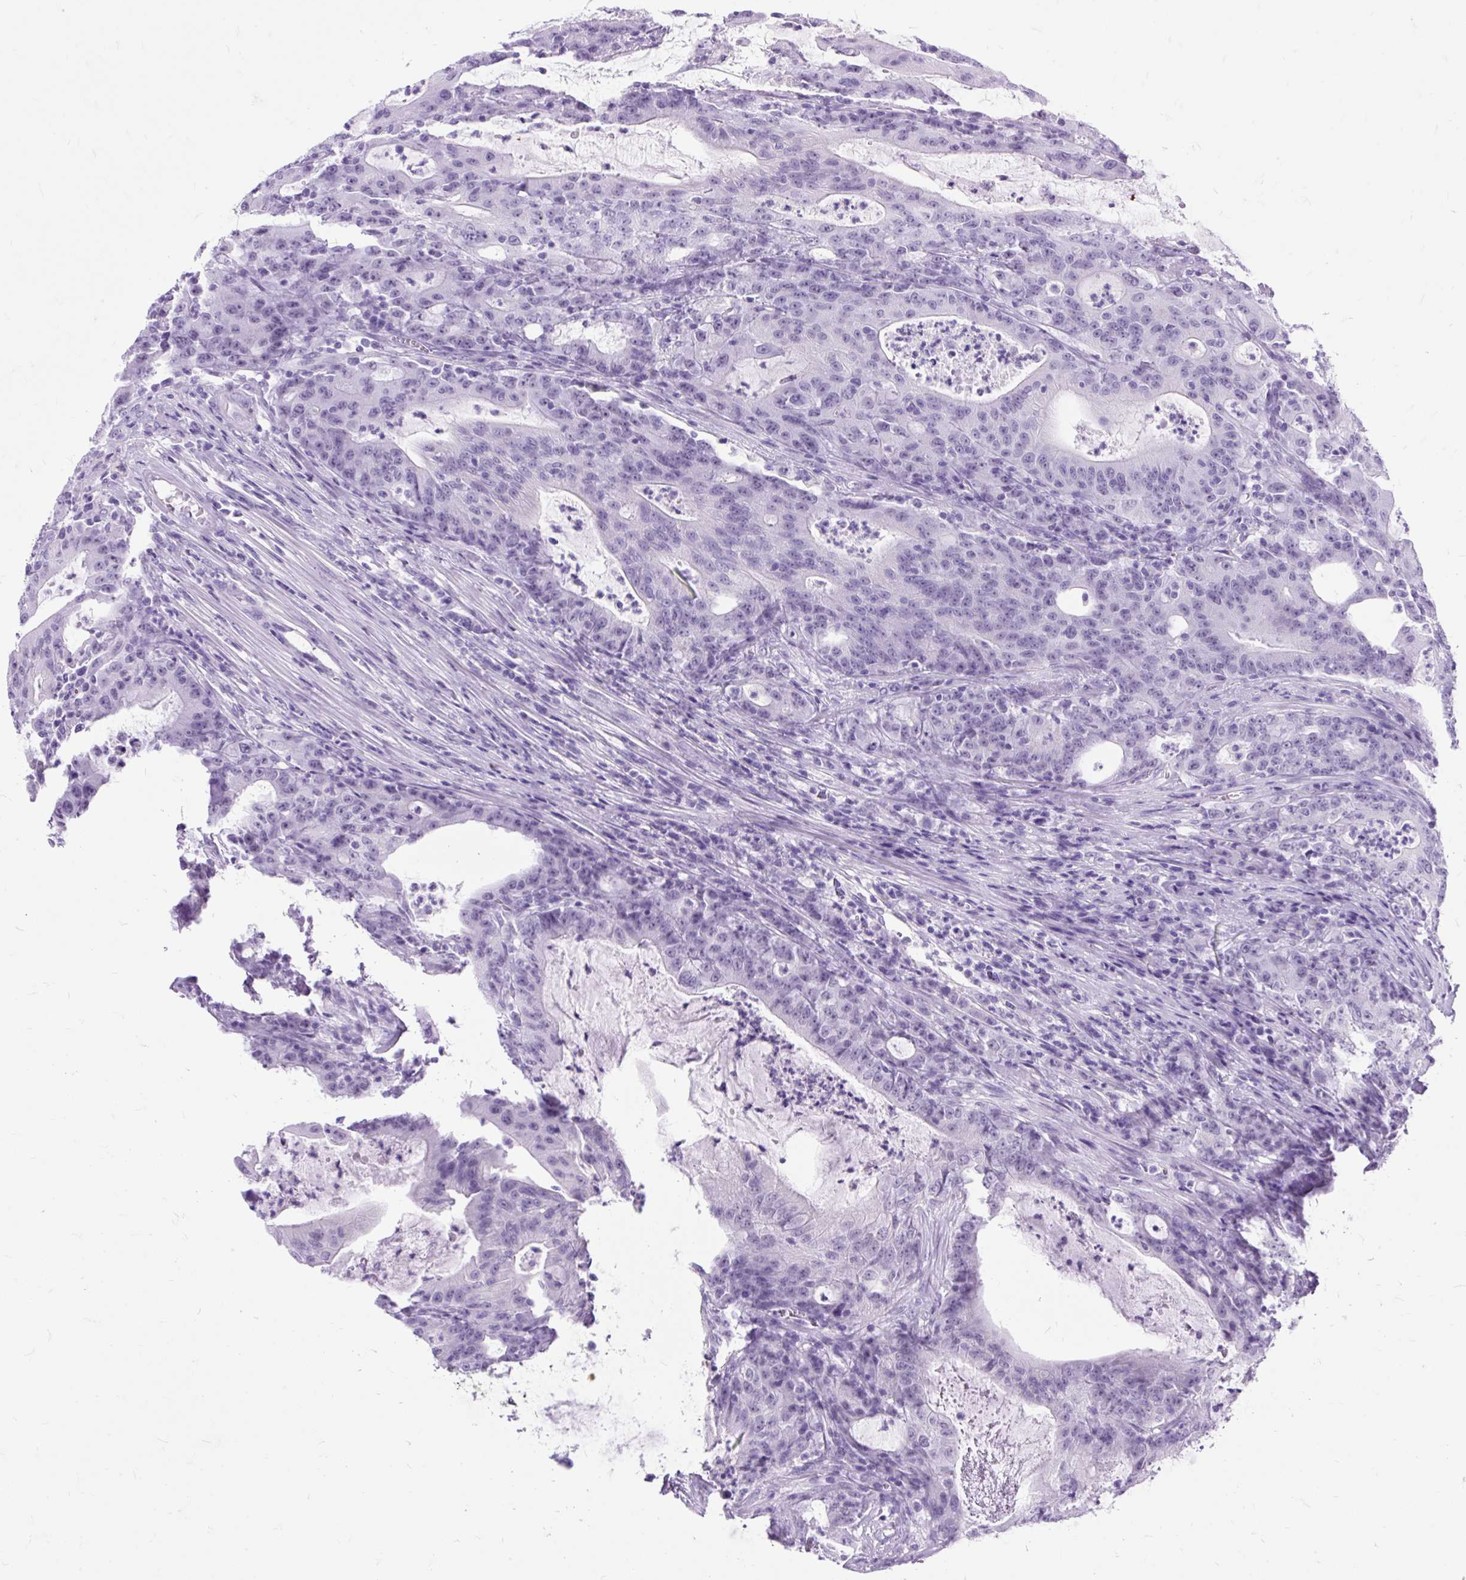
{"staining": {"intensity": "negative", "quantity": "none", "location": "none"}, "tissue": "colorectal cancer", "cell_type": "Tumor cells", "image_type": "cancer", "snomed": [{"axis": "morphology", "description": "Adenocarcinoma, NOS"}, {"axis": "topography", "description": "Colon"}], "caption": "Micrograph shows no protein expression in tumor cells of colorectal adenocarcinoma tissue.", "gene": "SCGB1A1", "patient": {"sex": "male", "age": 83}}